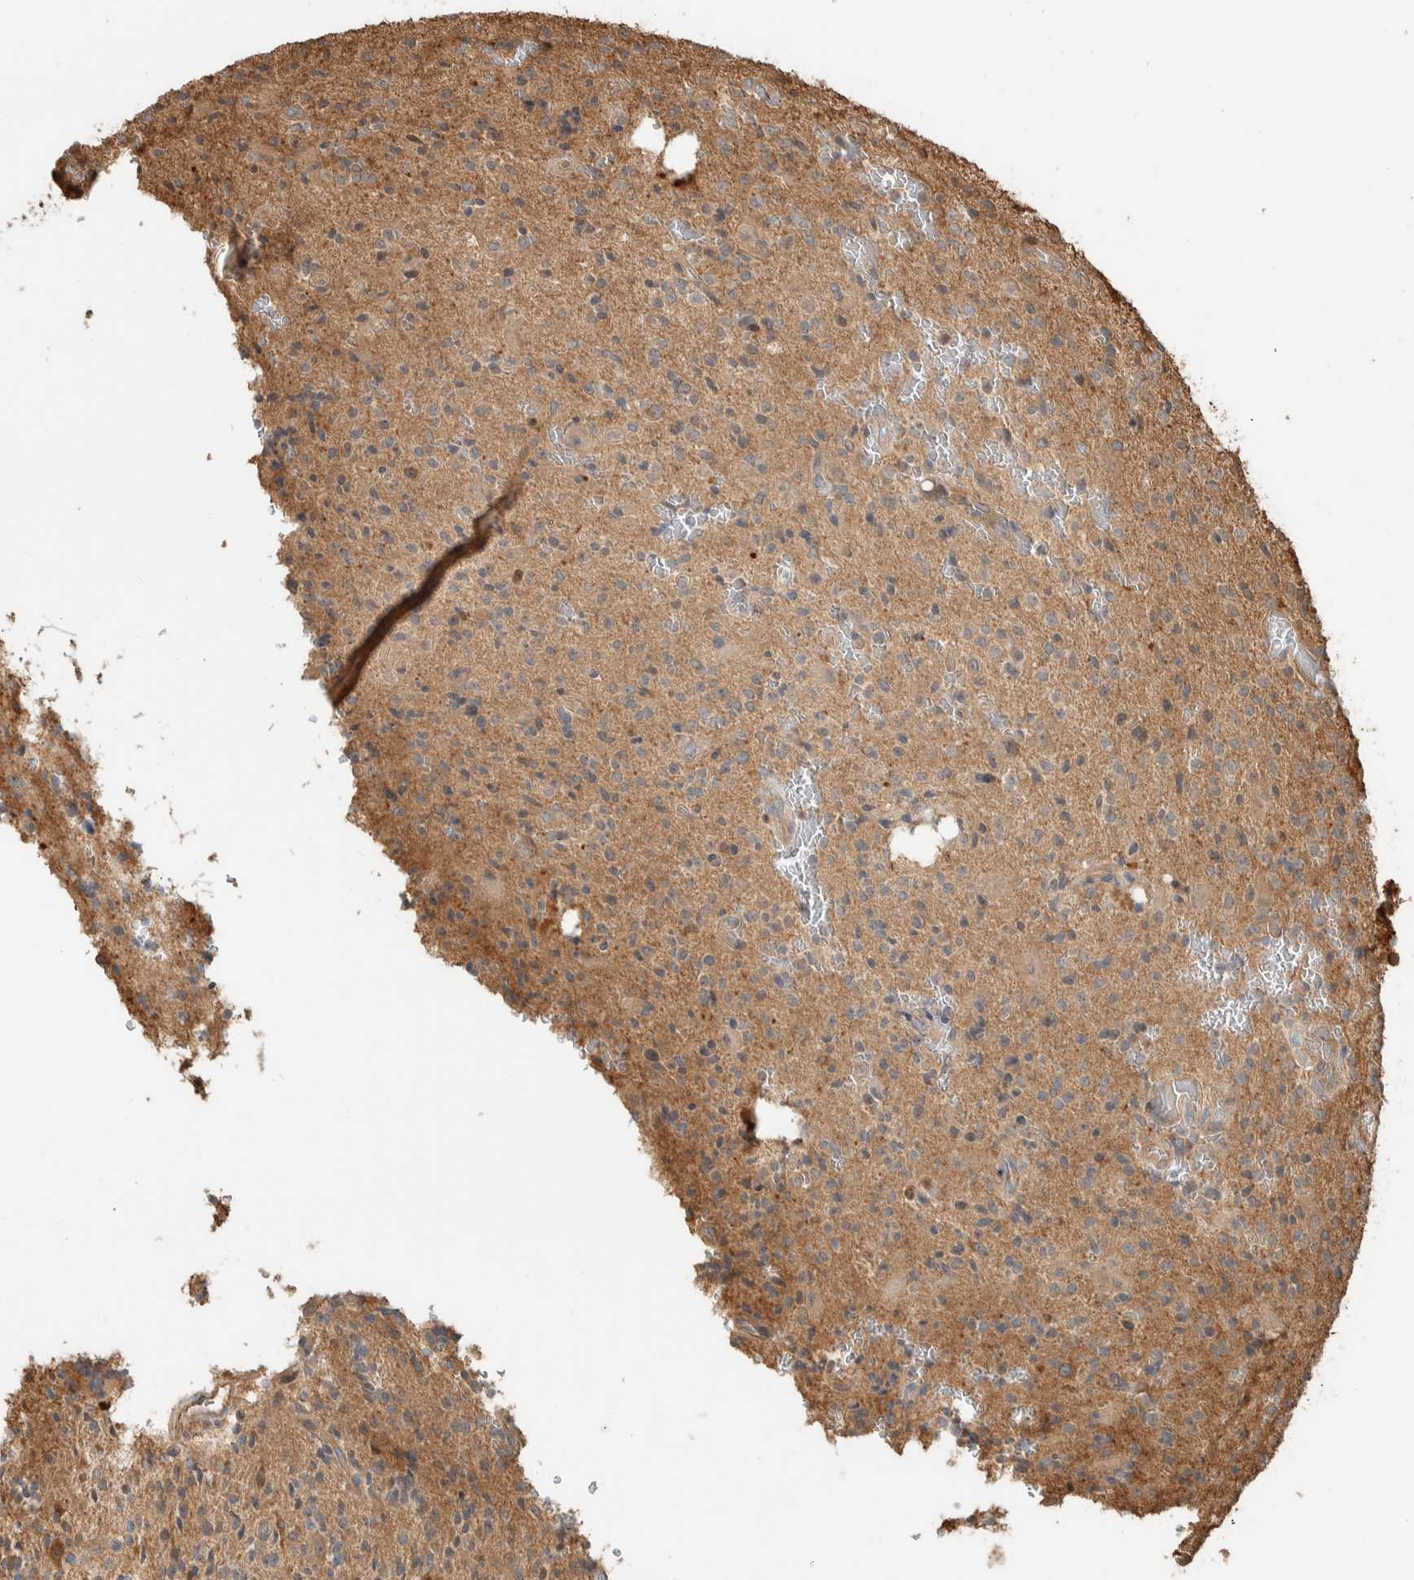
{"staining": {"intensity": "weak", "quantity": ">75%", "location": "cytoplasmic/membranous"}, "tissue": "glioma", "cell_type": "Tumor cells", "image_type": "cancer", "snomed": [{"axis": "morphology", "description": "Glioma, malignant, High grade"}, {"axis": "topography", "description": "Brain"}], "caption": "Malignant high-grade glioma tissue shows weak cytoplasmic/membranous expression in approximately >75% of tumor cells, visualized by immunohistochemistry.", "gene": "CNTROB", "patient": {"sex": "male", "age": 34}}